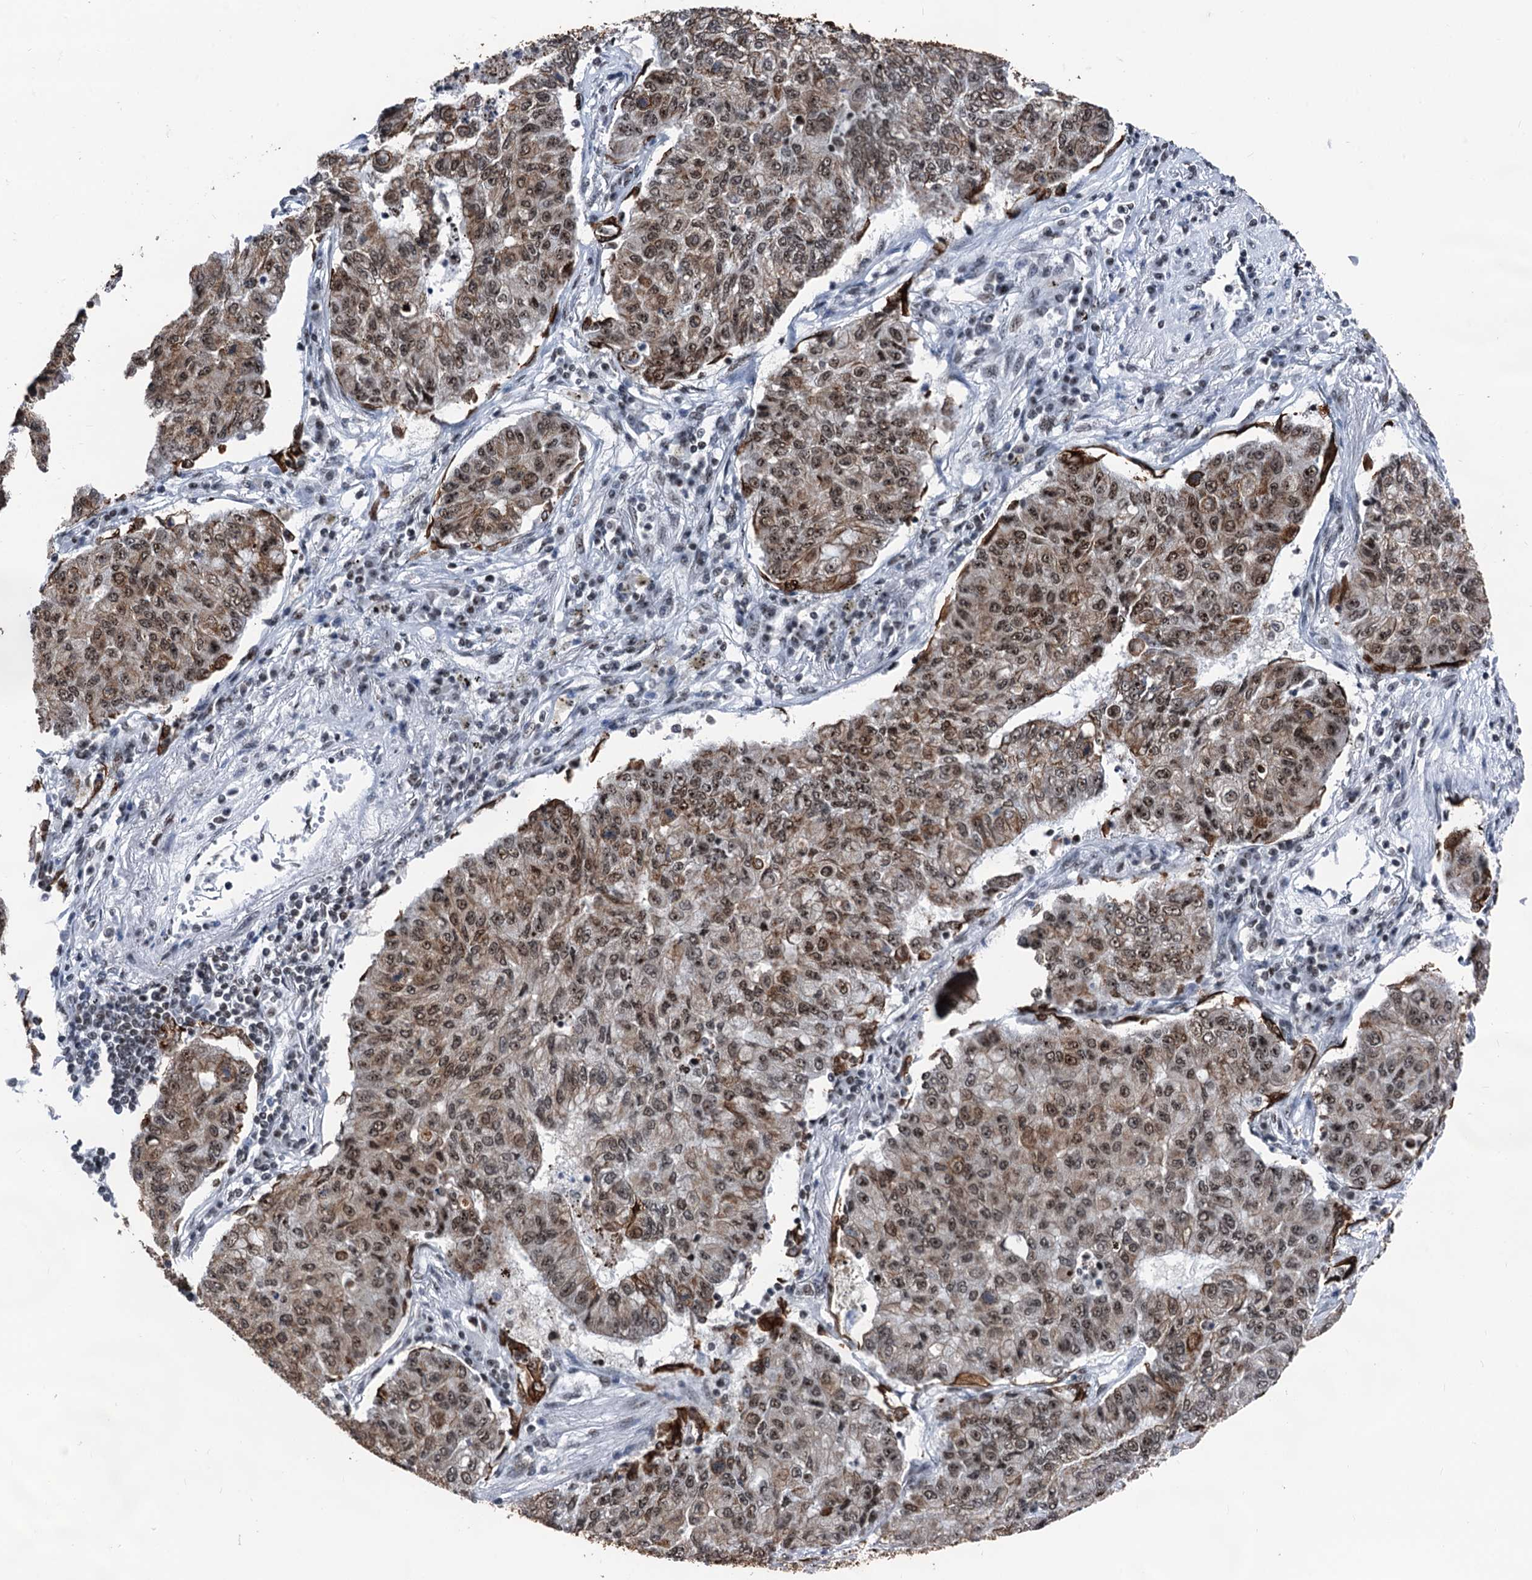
{"staining": {"intensity": "moderate", "quantity": ">75%", "location": "cytoplasmic/membranous,nuclear"}, "tissue": "lung cancer", "cell_type": "Tumor cells", "image_type": "cancer", "snomed": [{"axis": "morphology", "description": "Squamous cell carcinoma, NOS"}, {"axis": "topography", "description": "Lung"}], "caption": "Immunohistochemistry (DAB (3,3'-diaminobenzidine)) staining of squamous cell carcinoma (lung) exhibits moderate cytoplasmic/membranous and nuclear protein positivity in approximately >75% of tumor cells.", "gene": "DDX23", "patient": {"sex": "male", "age": 74}}